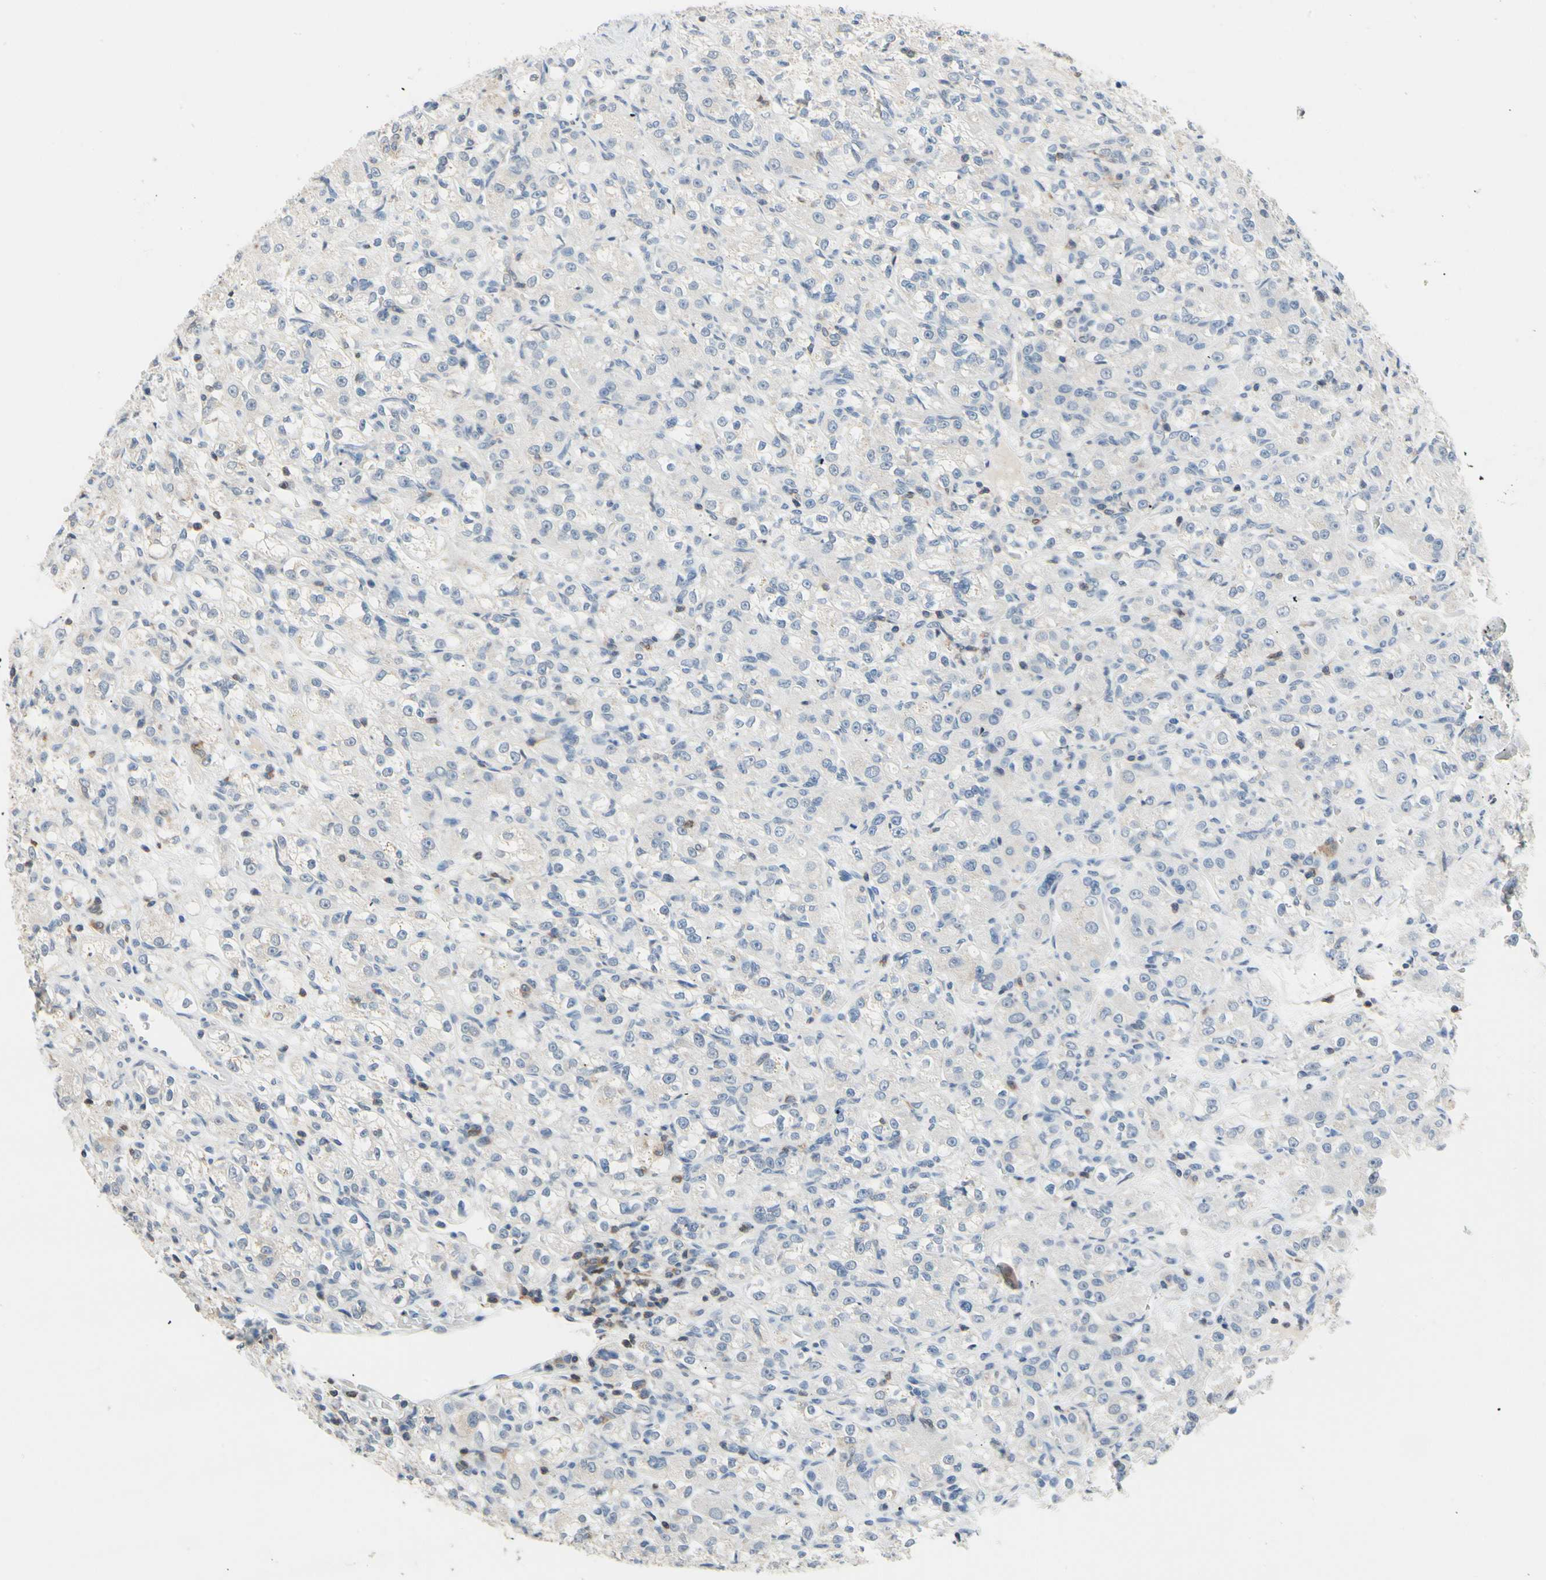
{"staining": {"intensity": "negative", "quantity": "none", "location": "none"}, "tissue": "renal cancer", "cell_type": "Tumor cells", "image_type": "cancer", "snomed": [{"axis": "morphology", "description": "Normal tissue, NOS"}, {"axis": "morphology", "description": "Adenocarcinoma, NOS"}, {"axis": "topography", "description": "Kidney"}], "caption": "Immunohistochemistry (IHC) of human renal cancer reveals no expression in tumor cells. (Stains: DAB IHC with hematoxylin counter stain, Microscopy: brightfield microscopy at high magnification).", "gene": "NFATC2", "patient": {"sex": "male", "age": 61}}